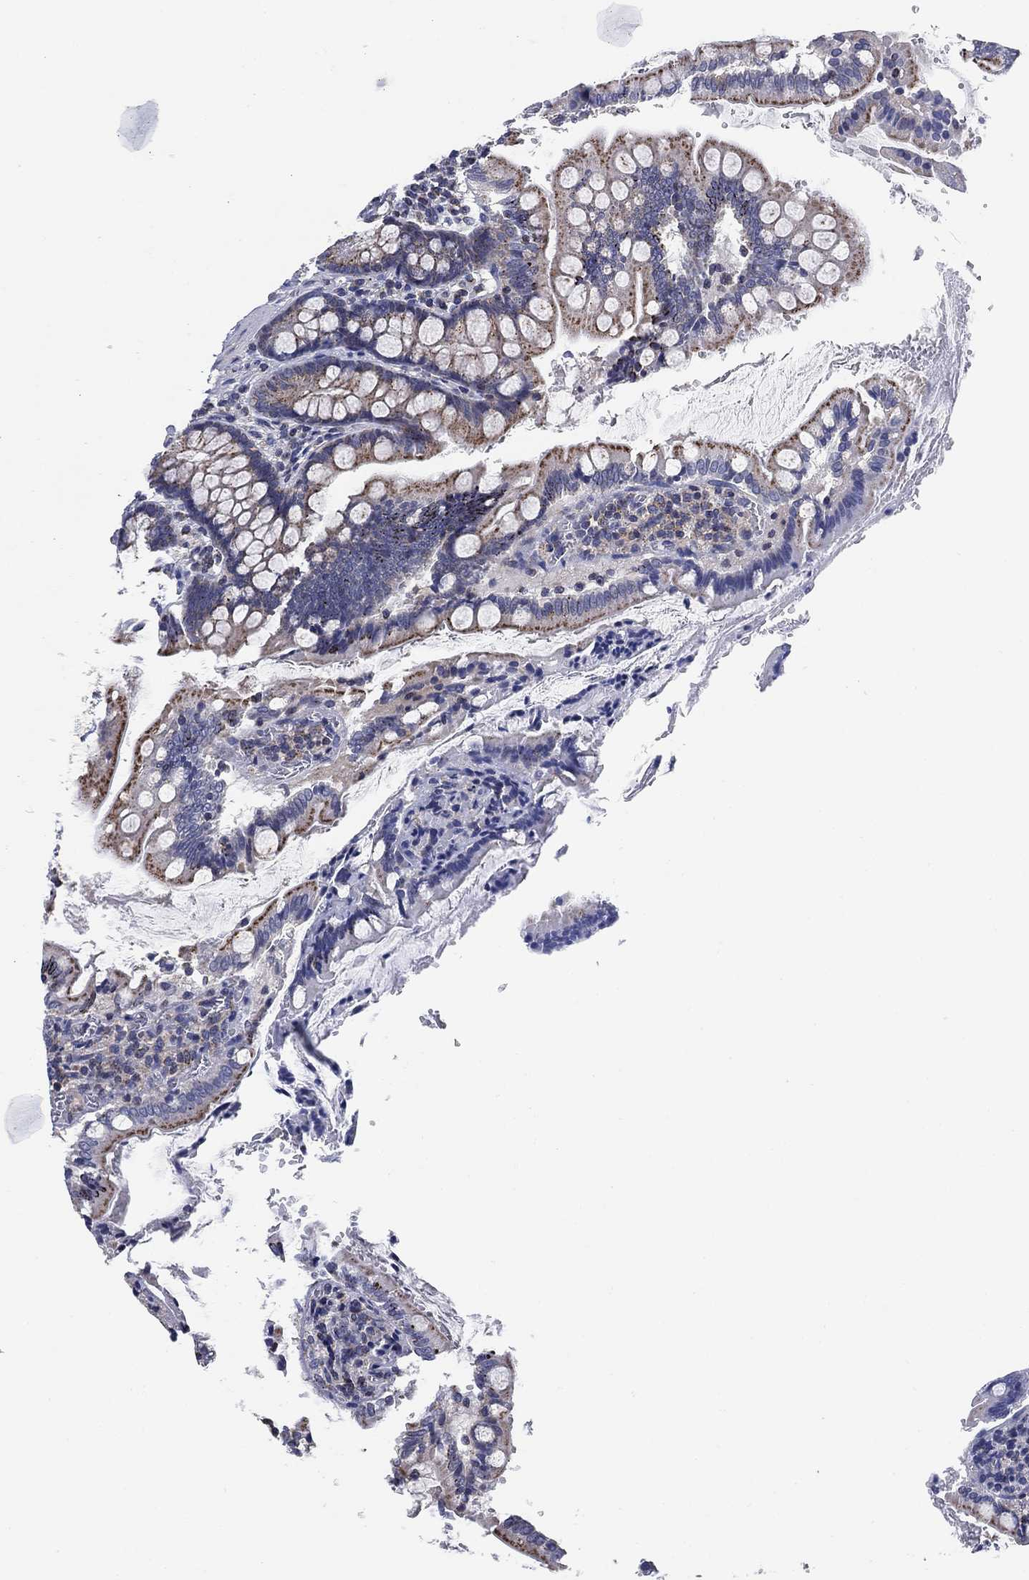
{"staining": {"intensity": "strong", "quantity": "25%-75%", "location": "cytoplasmic/membranous"}, "tissue": "small intestine", "cell_type": "Glandular cells", "image_type": "normal", "snomed": [{"axis": "morphology", "description": "Normal tissue, NOS"}, {"axis": "topography", "description": "Small intestine"}], "caption": "Small intestine stained for a protein (brown) exhibits strong cytoplasmic/membranous positive staining in approximately 25%-75% of glandular cells.", "gene": "NACAD", "patient": {"sex": "female", "age": 56}}